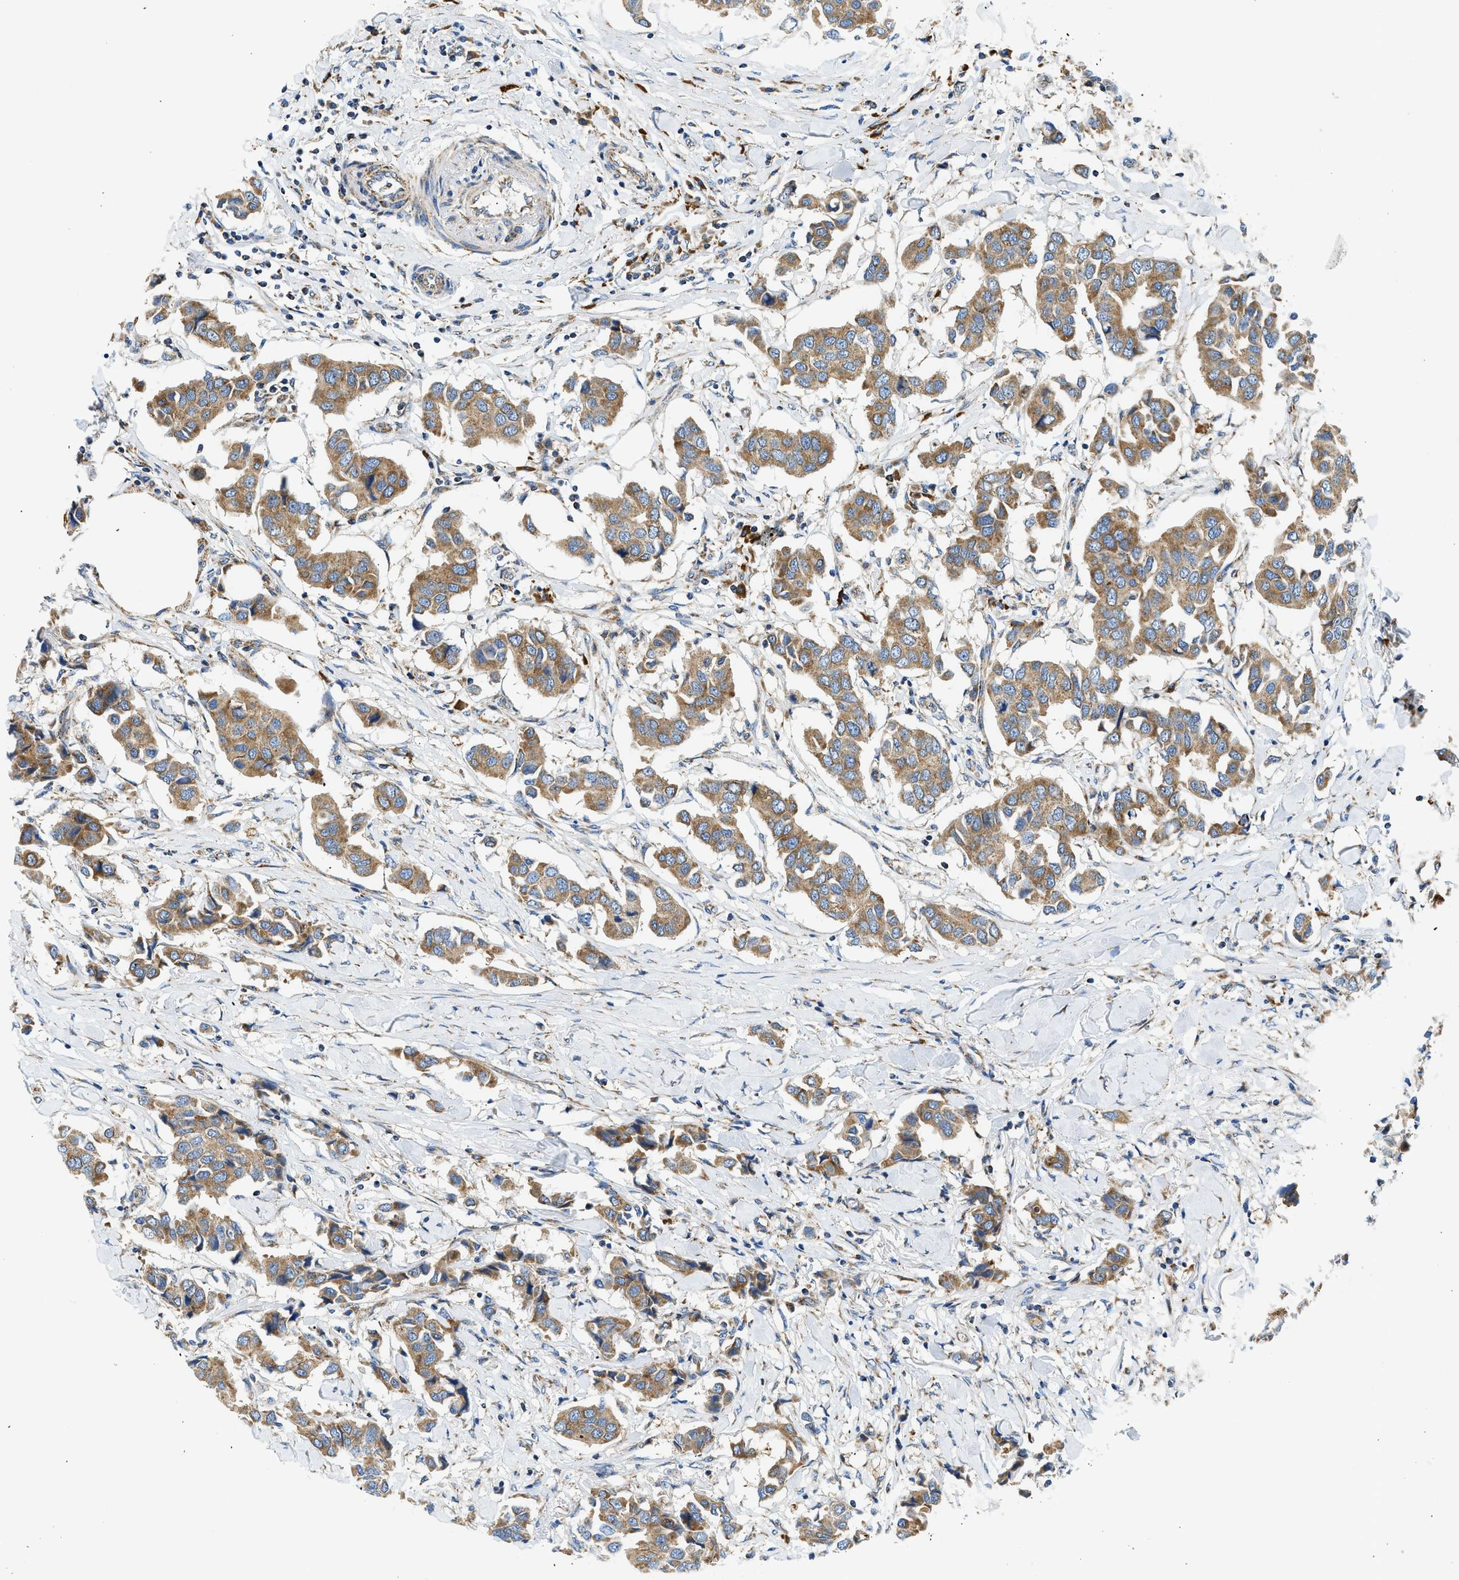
{"staining": {"intensity": "moderate", "quantity": ">75%", "location": "cytoplasmic/membranous"}, "tissue": "breast cancer", "cell_type": "Tumor cells", "image_type": "cancer", "snomed": [{"axis": "morphology", "description": "Duct carcinoma"}, {"axis": "topography", "description": "Breast"}], "caption": "A high-resolution micrograph shows immunohistochemistry (IHC) staining of breast cancer (invasive ductal carcinoma), which demonstrates moderate cytoplasmic/membranous staining in approximately >75% of tumor cells.", "gene": "CAMKK2", "patient": {"sex": "female", "age": 80}}